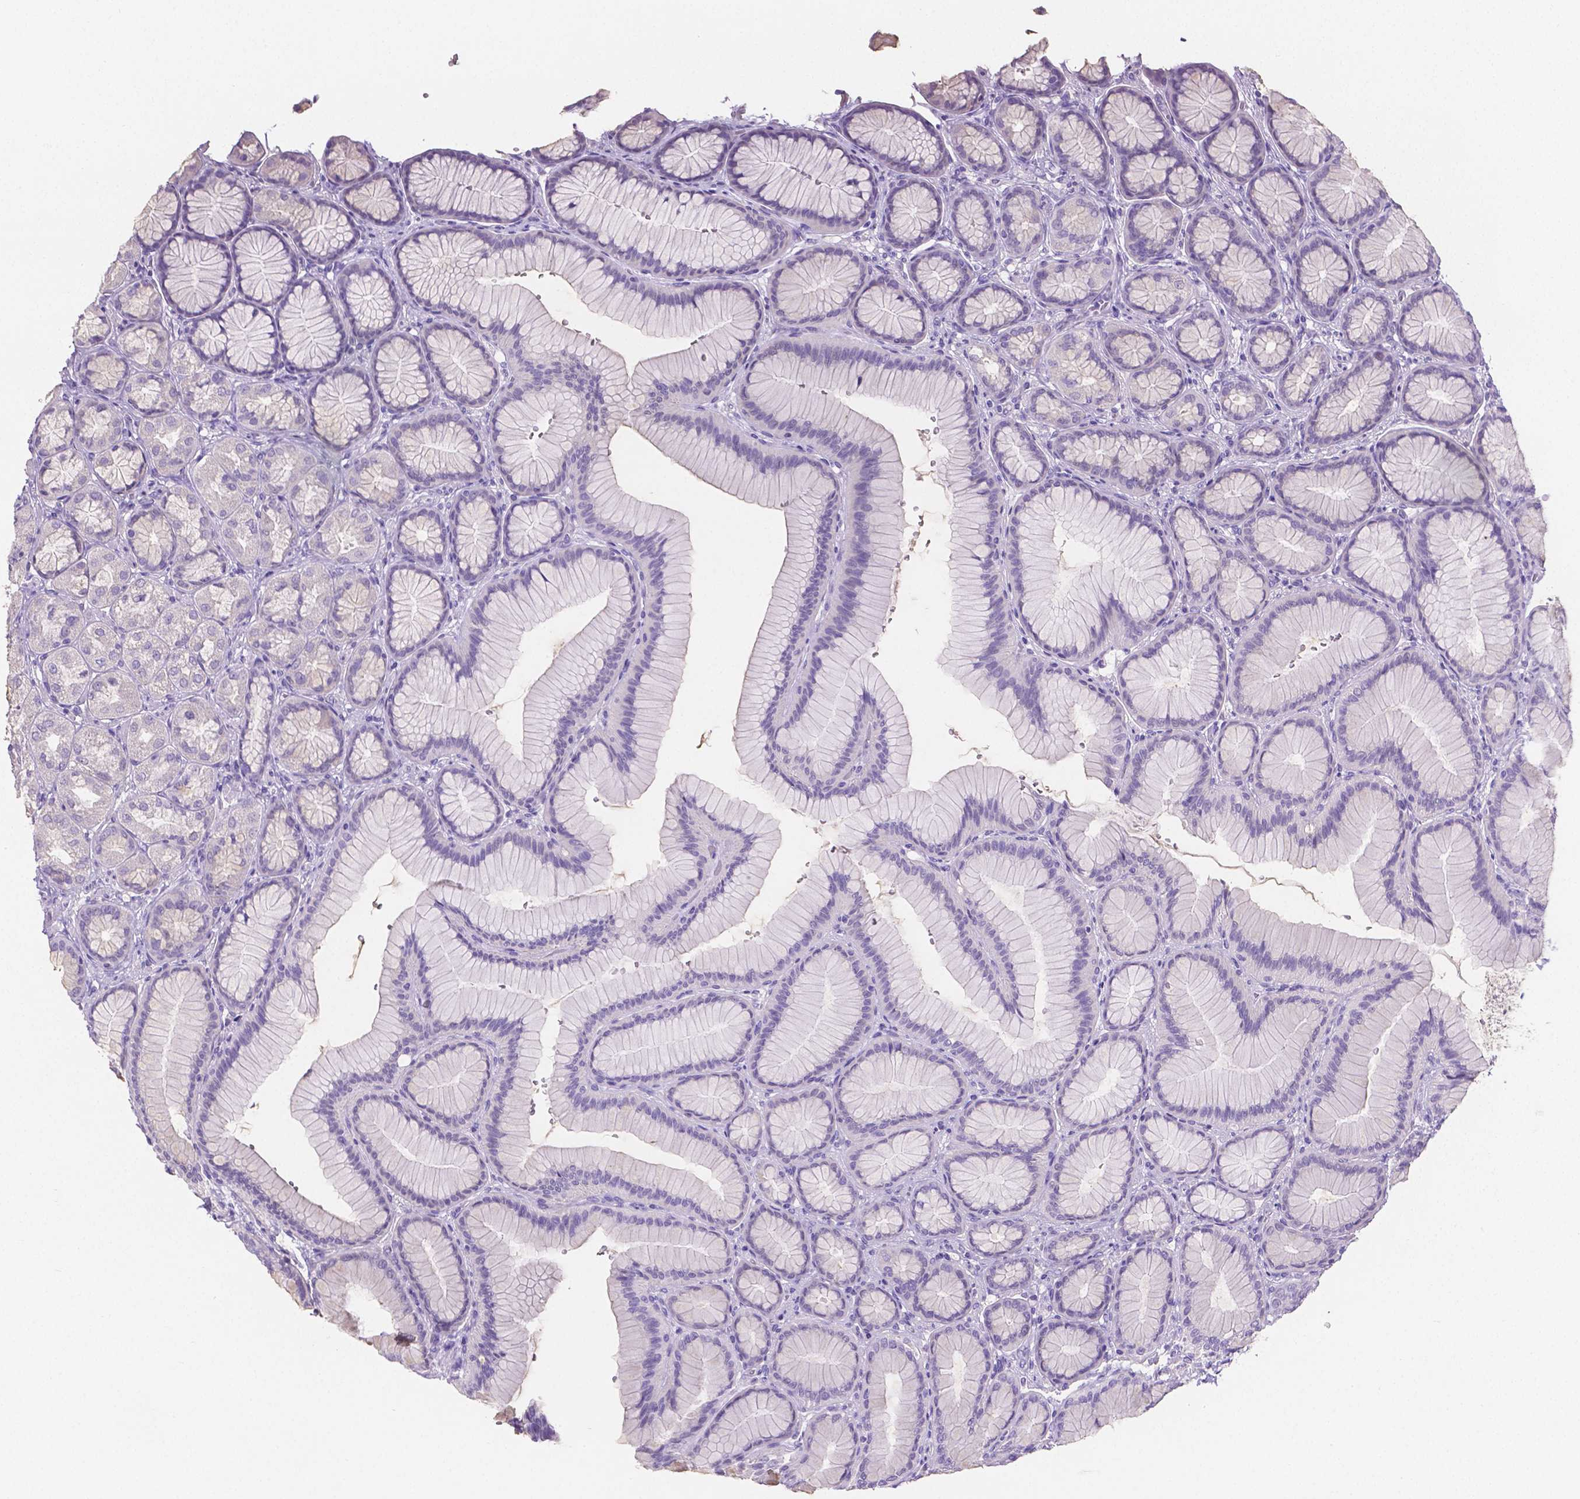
{"staining": {"intensity": "weak", "quantity": "<25%", "location": "cytoplasmic/membranous"}, "tissue": "stomach", "cell_type": "Glandular cells", "image_type": "normal", "snomed": [{"axis": "morphology", "description": "Normal tissue, NOS"}, {"axis": "morphology", "description": "Adenocarcinoma, NOS"}, {"axis": "morphology", "description": "Adenocarcinoma, High grade"}, {"axis": "topography", "description": "Stomach, upper"}, {"axis": "topography", "description": "Stomach"}], "caption": "IHC histopathology image of unremarkable stomach stained for a protein (brown), which displays no staining in glandular cells. The staining was performed using DAB (3,3'-diaminobenzidine) to visualize the protein expression in brown, while the nuclei were stained in blue with hematoxylin (Magnification: 20x).", "gene": "SLC22A2", "patient": {"sex": "female", "age": 65}}